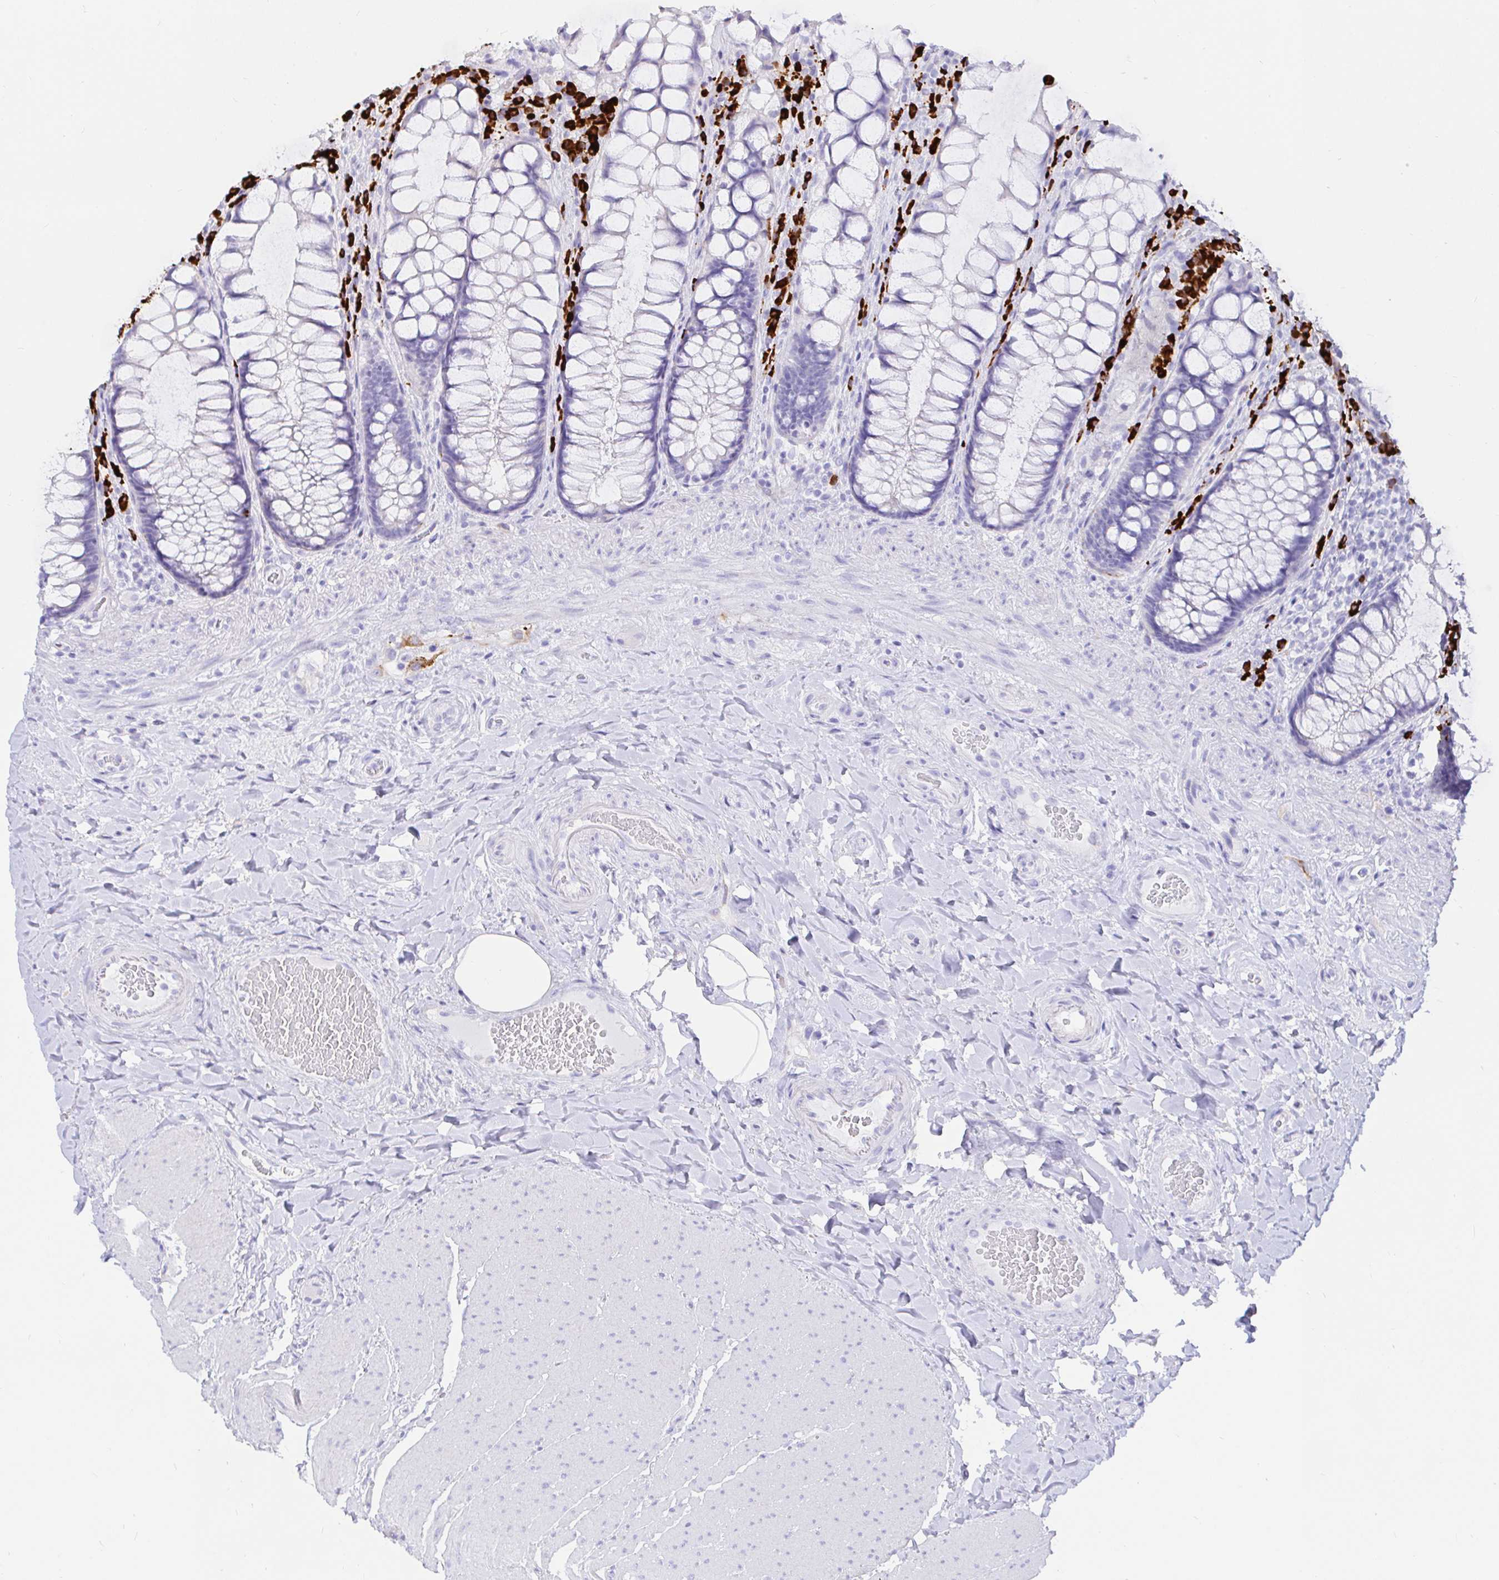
{"staining": {"intensity": "negative", "quantity": "none", "location": "none"}, "tissue": "rectum", "cell_type": "Glandular cells", "image_type": "normal", "snomed": [{"axis": "morphology", "description": "Normal tissue, NOS"}, {"axis": "topography", "description": "Rectum"}], "caption": "Immunohistochemistry histopathology image of unremarkable human rectum stained for a protein (brown), which demonstrates no positivity in glandular cells.", "gene": "CCDC62", "patient": {"sex": "female", "age": 58}}